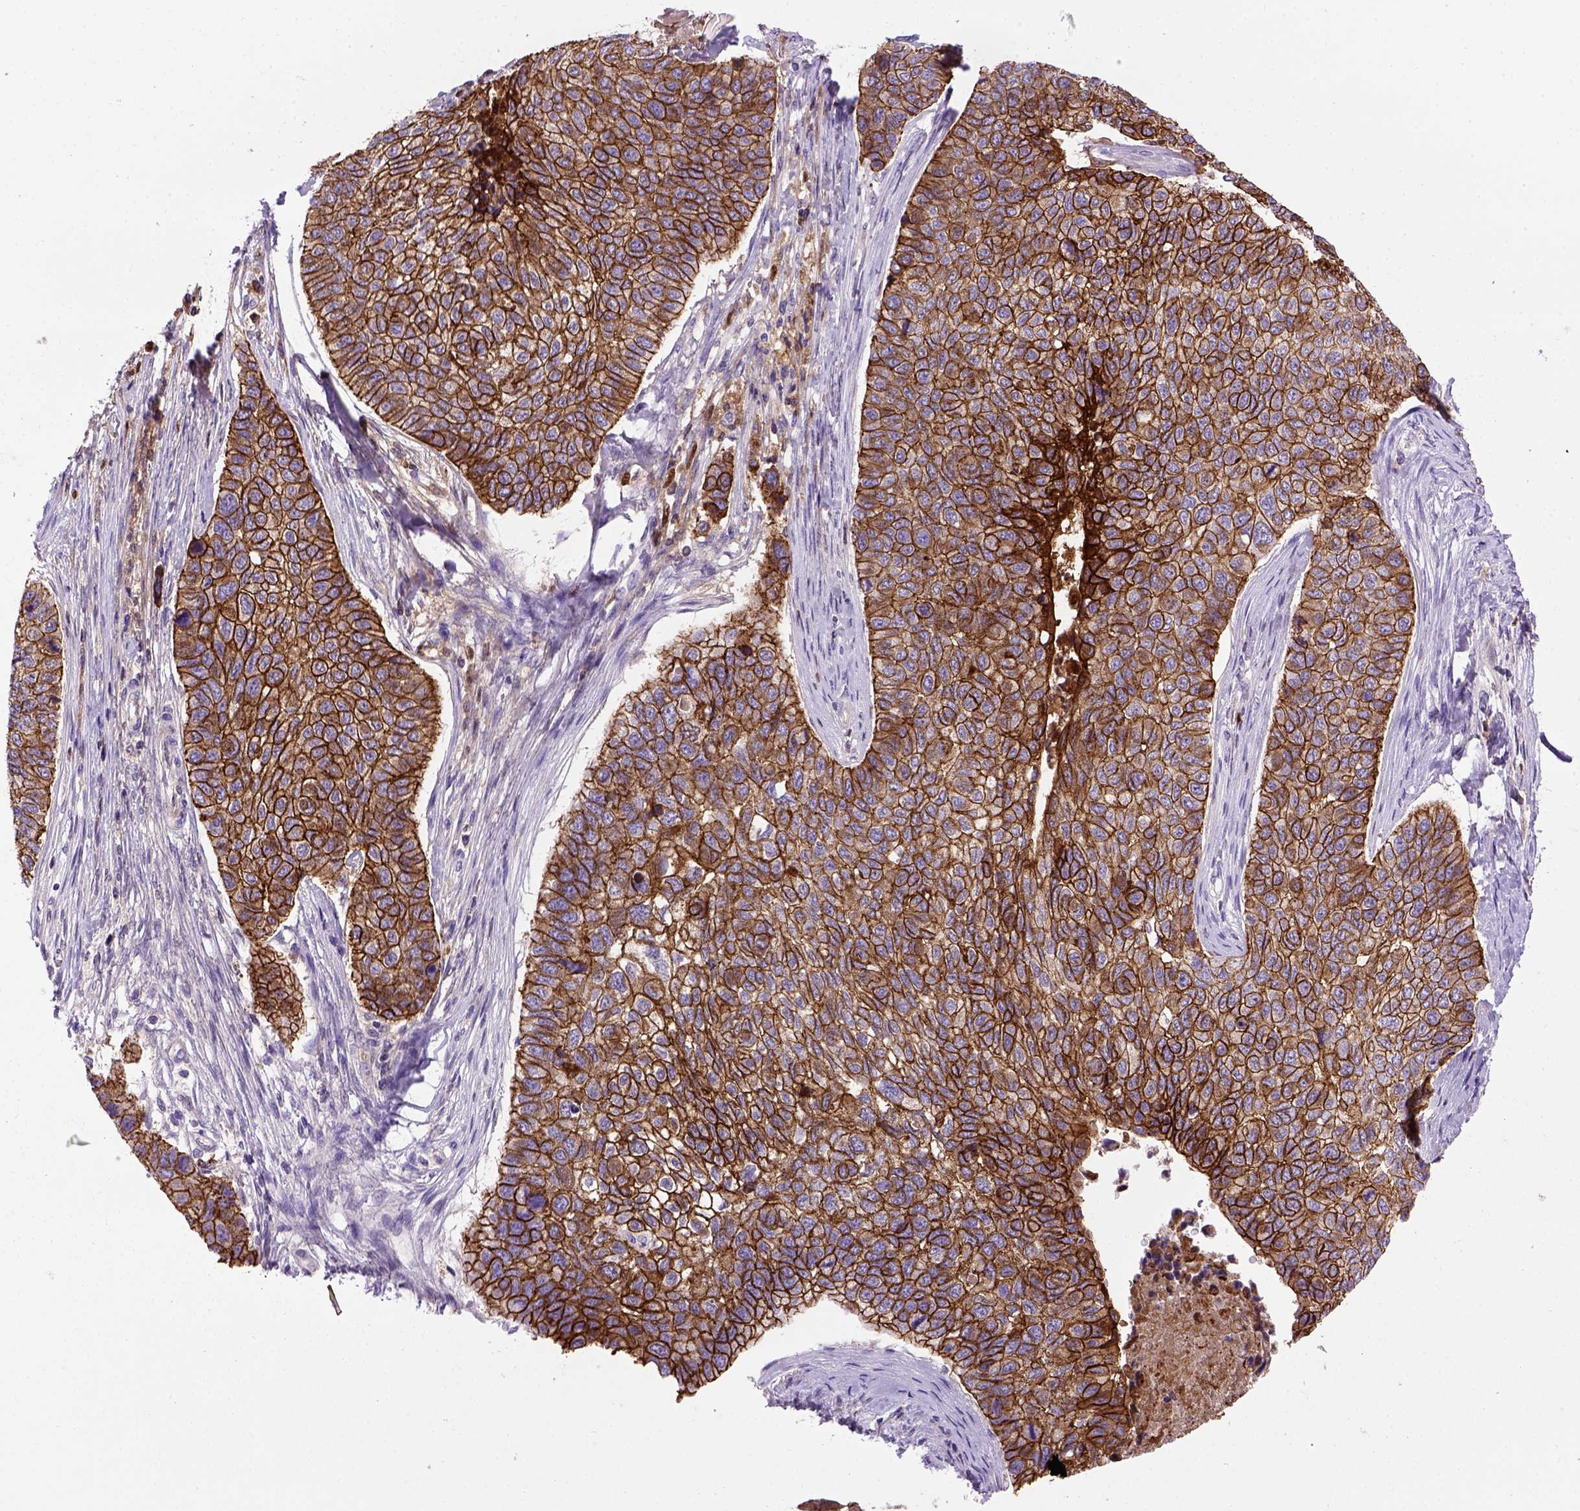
{"staining": {"intensity": "strong", "quantity": ">75%", "location": "cytoplasmic/membranous"}, "tissue": "lung cancer", "cell_type": "Tumor cells", "image_type": "cancer", "snomed": [{"axis": "morphology", "description": "Squamous cell carcinoma, NOS"}, {"axis": "topography", "description": "Lung"}], "caption": "Protein analysis of squamous cell carcinoma (lung) tissue exhibits strong cytoplasmic/membranous positivity in approximately >75% of tumor cells.", "gene": "CDH1", "patient": {"sex": "male", "age": 69}}